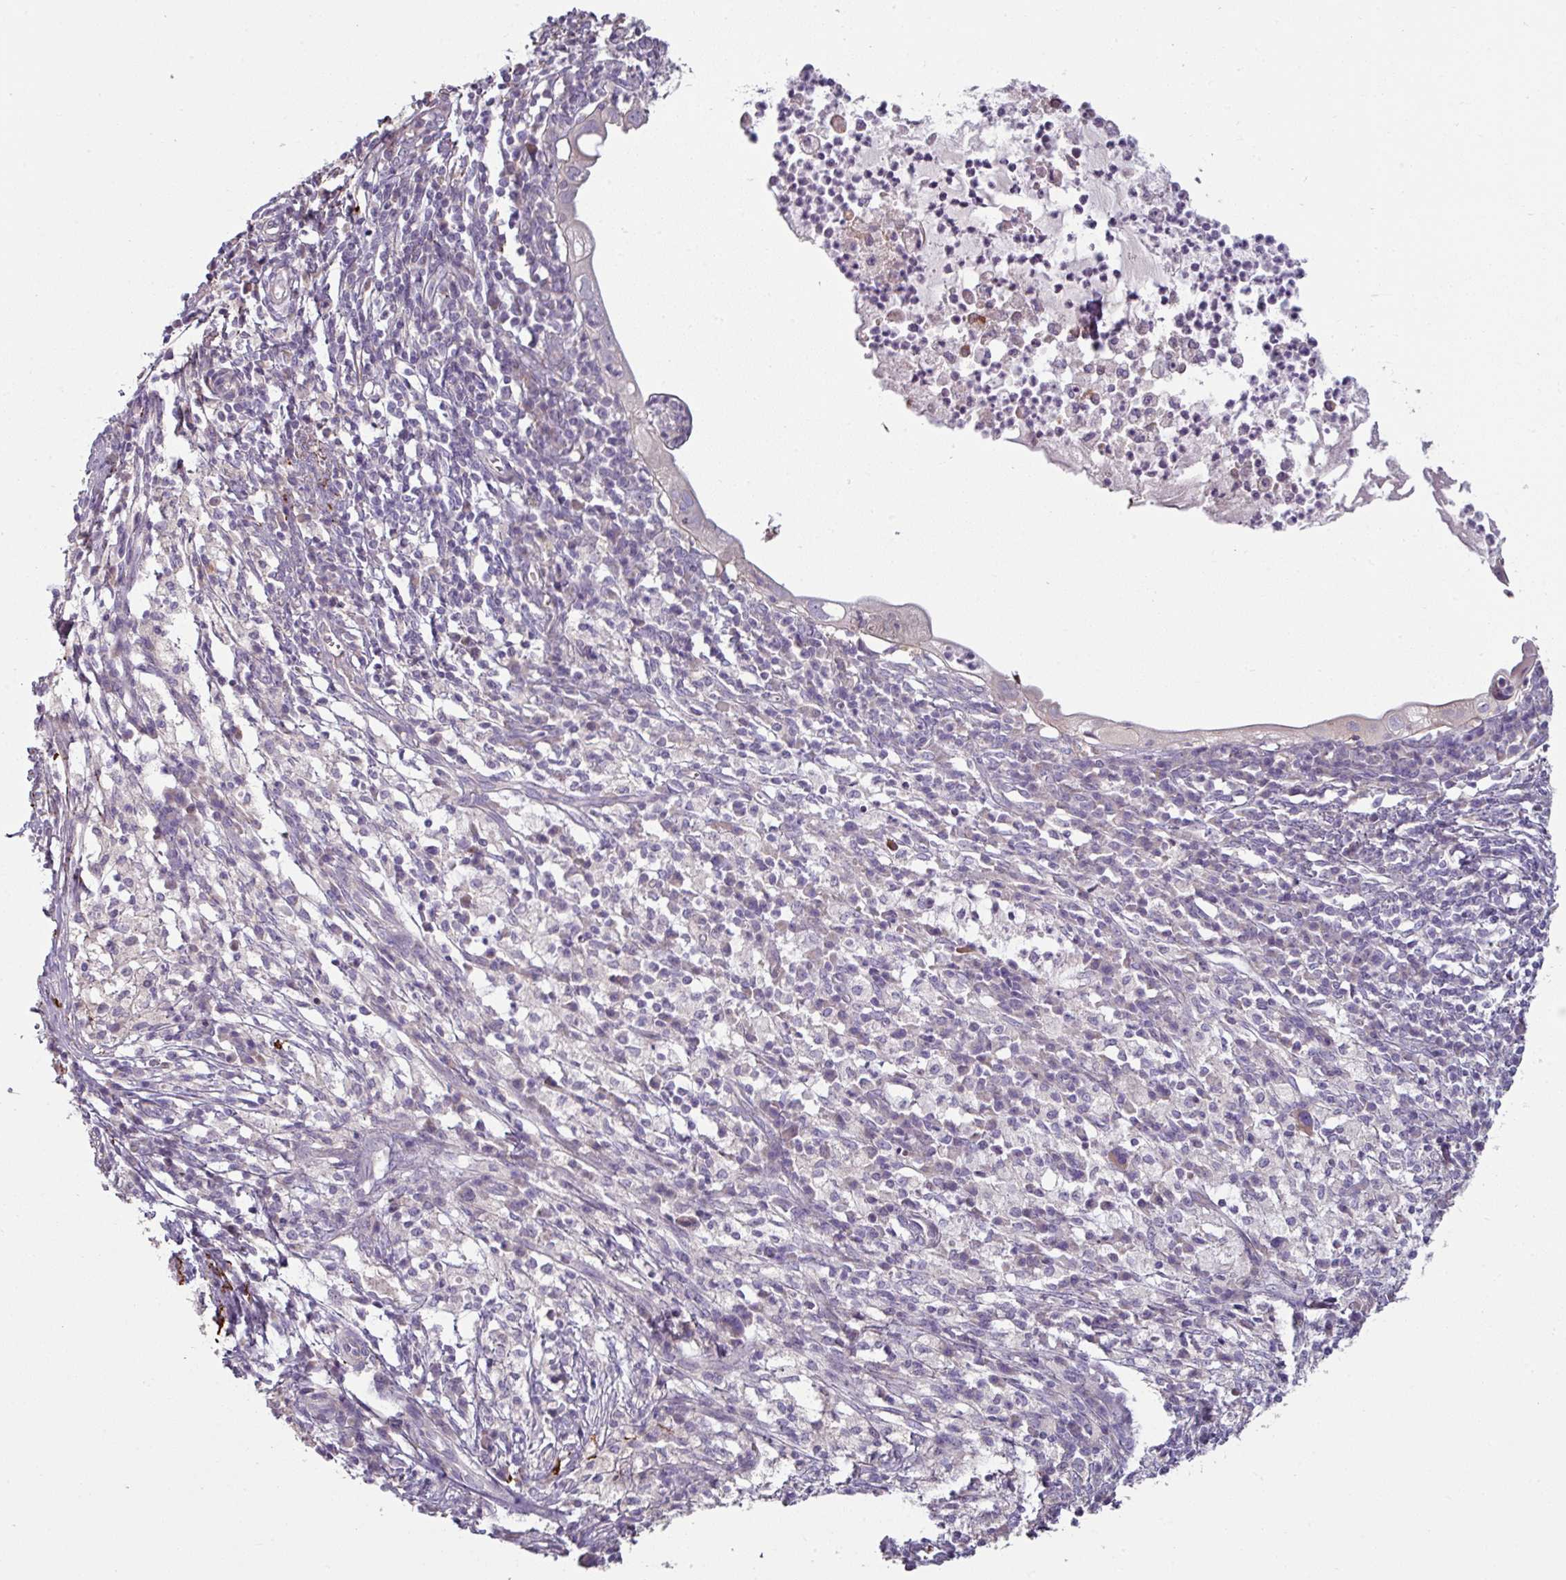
{"staining": {"intensity": "negative", "quantity": "none", "location": "none"}, "tissue": "cervical cancer", "cell_type": "Tumor cells", "image_type": "cancer", "snomed": [{"axis": "morphology", "description": "Adenocarcinoma, NOS"}, {"axis": "topography", "description": "Cervix"}], "caption": "Cervical adenocarcinoma stained for a protein using immunohistochemistry shows no expression tumor cells.", "gene": "MTMR14", "patient": {"sex": "female", "age": 36}}